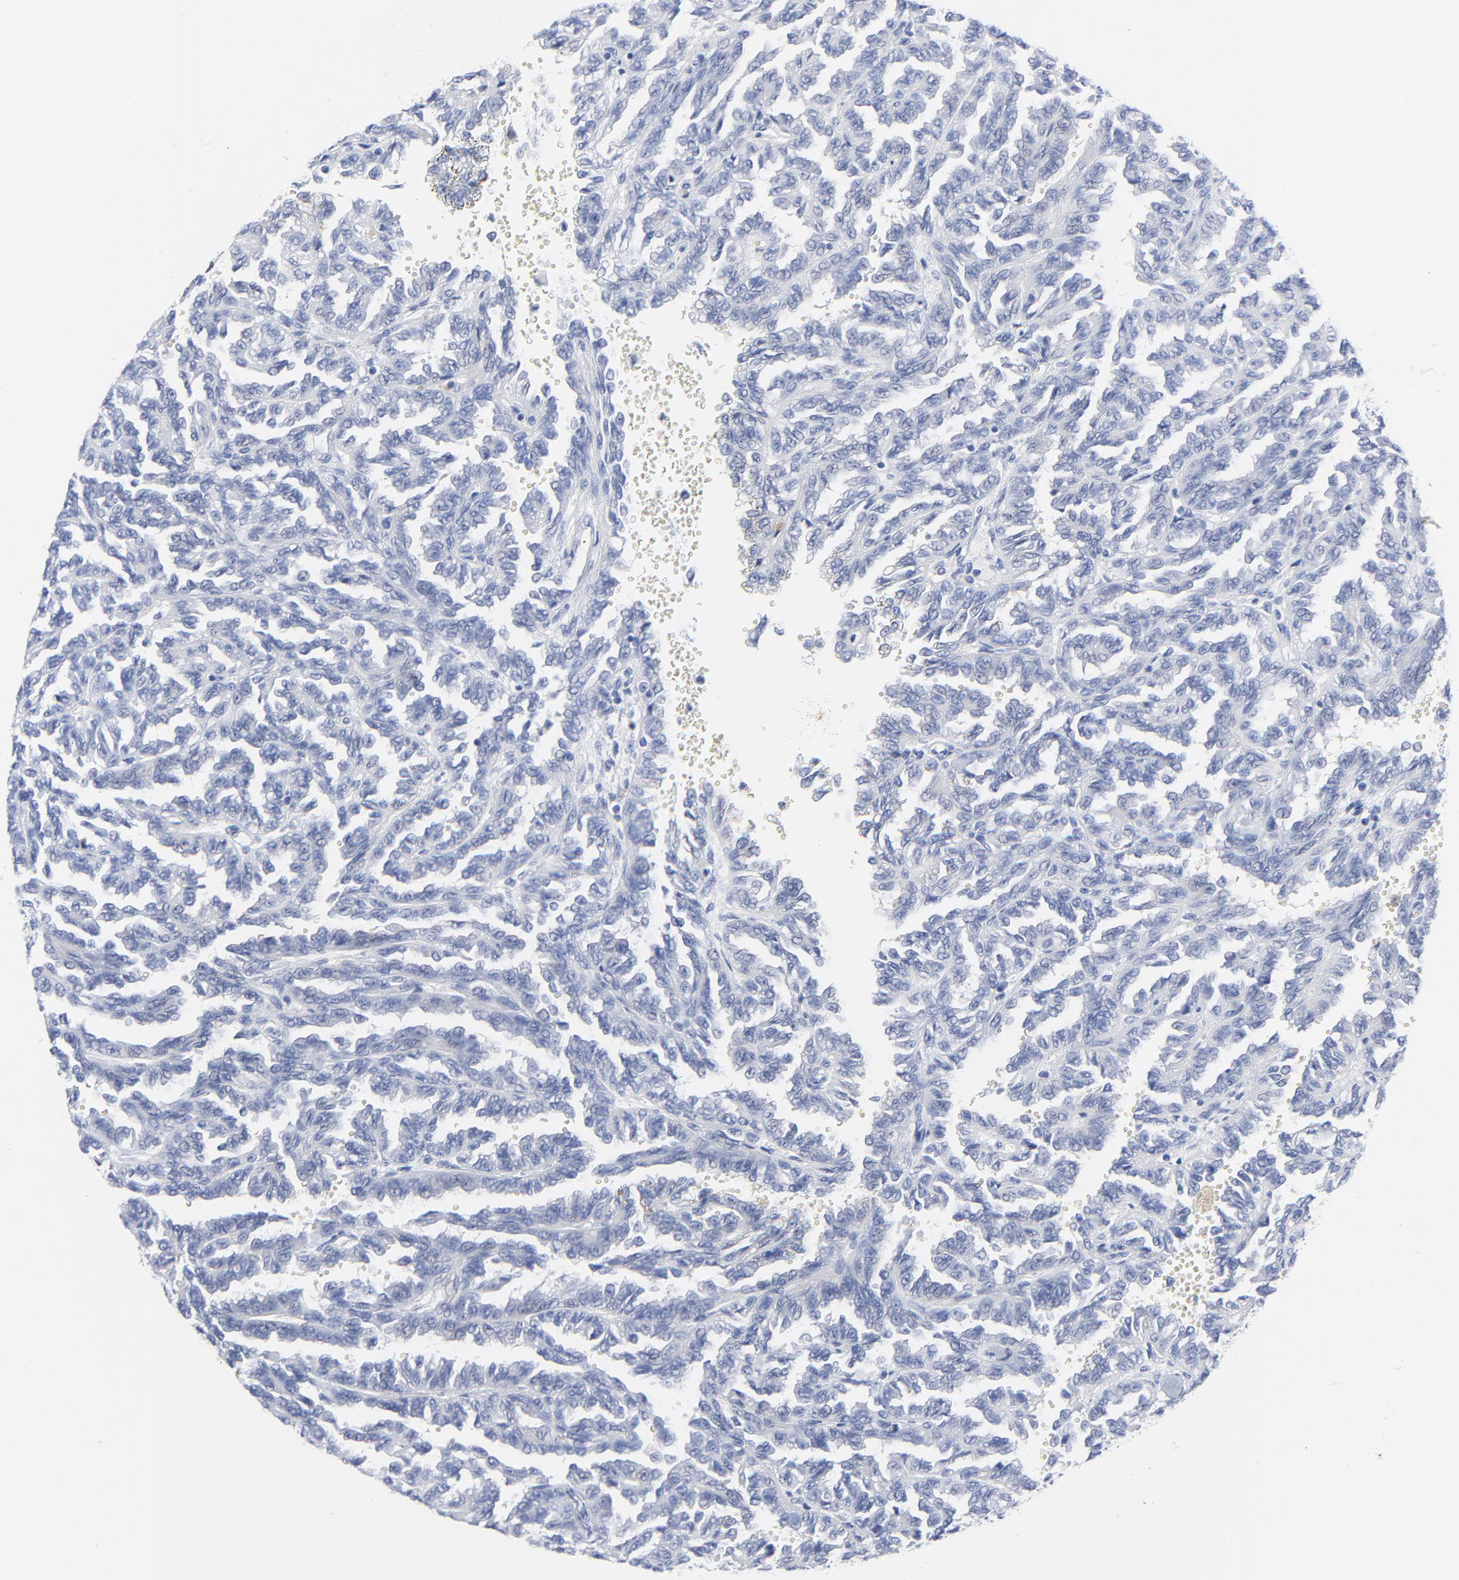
{"staining": {"intensity": "negative", "quantity": "none", "location": "none"}, "tissue": "renal cancer", "cell_type": "Tumor cells", "image_type": "cancer", "snomed": [{"axis": "morphology", "description": "Inflammation, NOS"}, {"axis": "morphology", "description": "Adenocarcinoma, NOS"}, {"axis": "topography", "description": "Kidney"}], "caption": "DAB (3,3'-diaminobenzidine) immunohistochemical staining of human renal adenocarcinoma shows no significant expression in tumor cells.", "gene": "STAT2", "patient": {"sex": "male", "age": 68}}